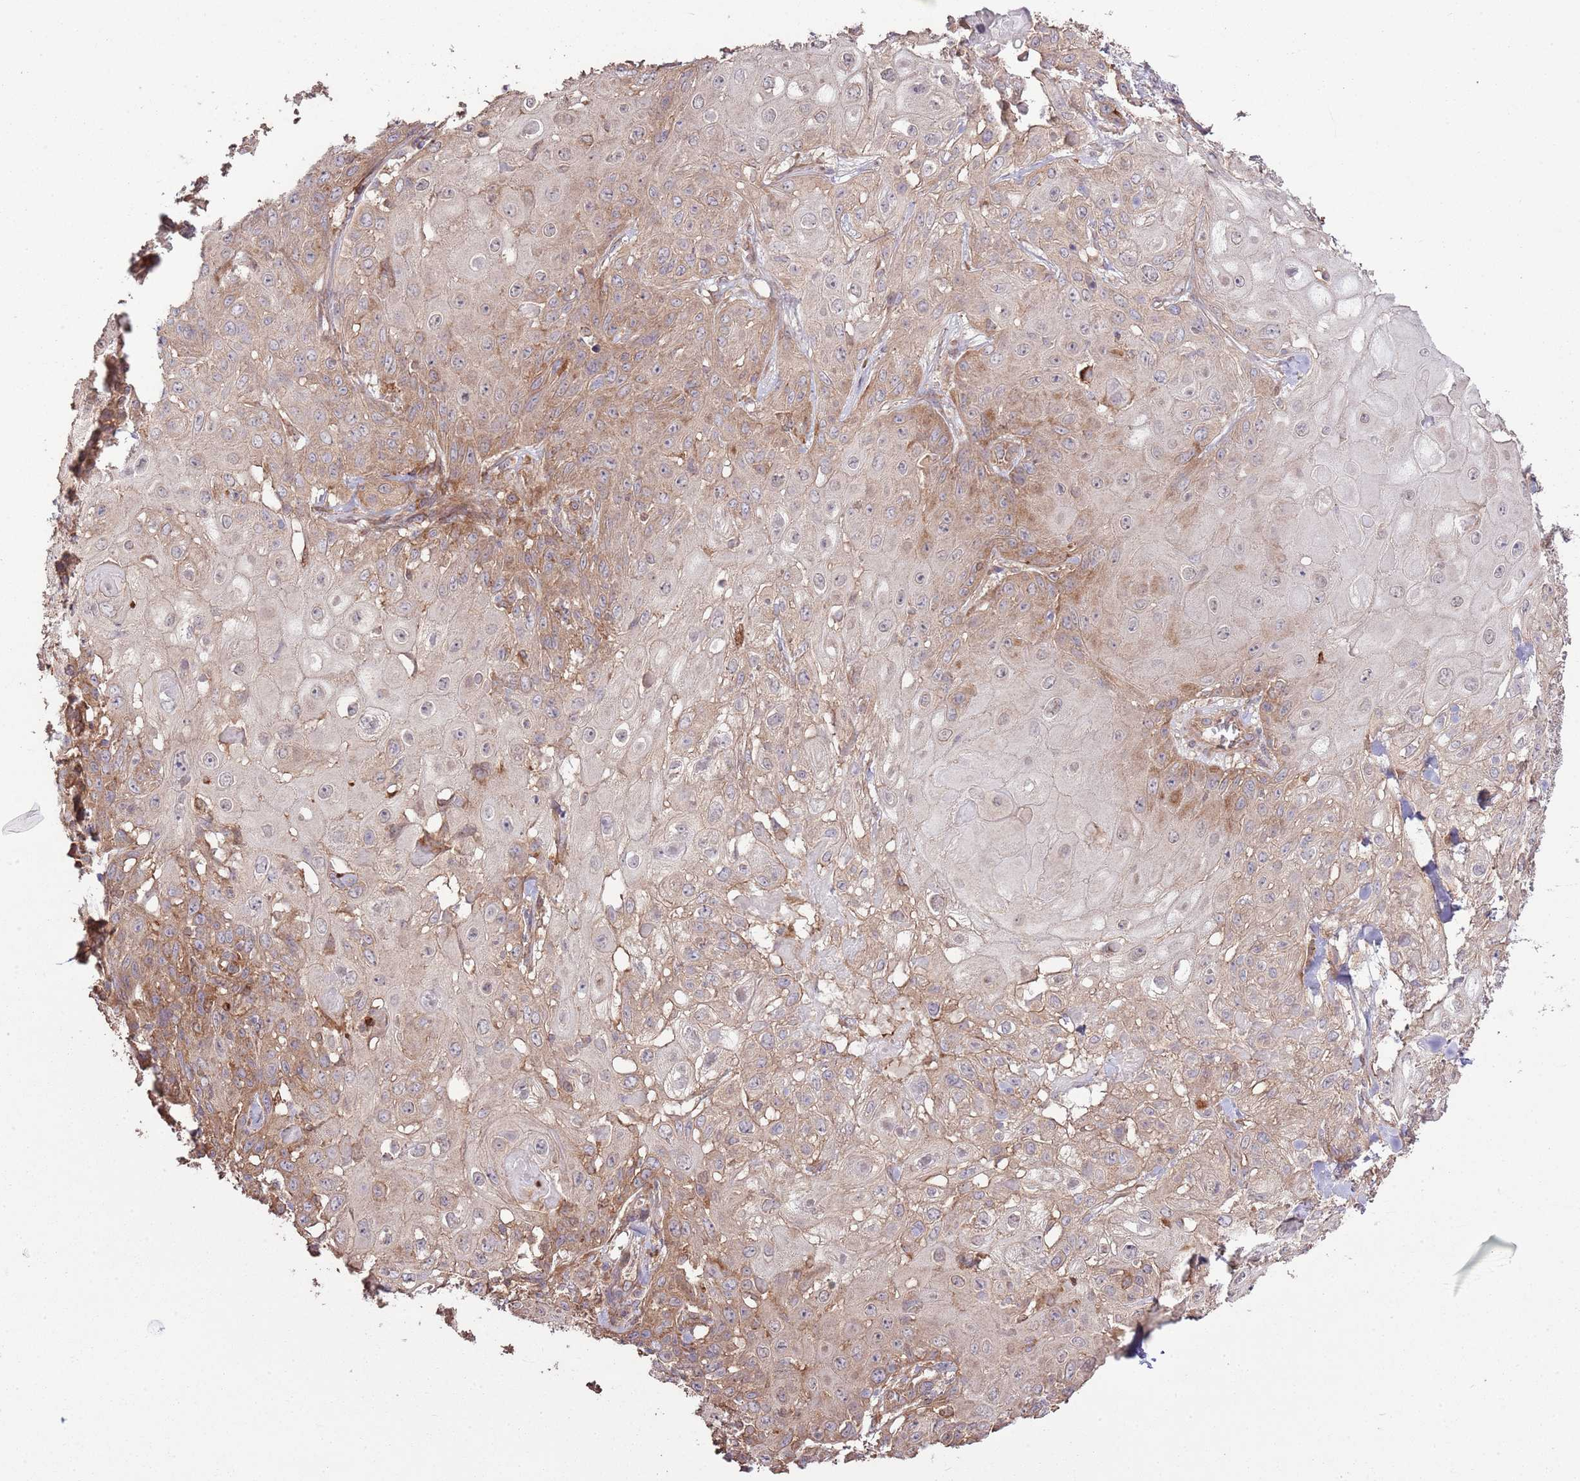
{"staining": {"intensity": "moderate", "quantity": "<25%", "location": "cytoplasmic/membranous"}, "tissue": "skin cancer", "cell_type": "Tumor cells", "image_type": "cancer", "snomed": [{"axis": "morphology", "description": "Normal tissue, NOS"}, {"axis": "morphology", "description": "Squamous cell carcinoma, NOS"}, {"axis": "topography", "description": "Skin"}, {"axis": "topography", "description": "Cartilage tissue"}], "caption": "Immunohistochemical staining of skin squamous cell carcinoma exhibits low levels of moderate cytoplasmic/membranous positivity in about <25% of tumor cells. (DAB = brown stain, brightfield microscopy at high magnification).", "gene": "LPIN2", "patient": {"sex": "female", "age": 79}}